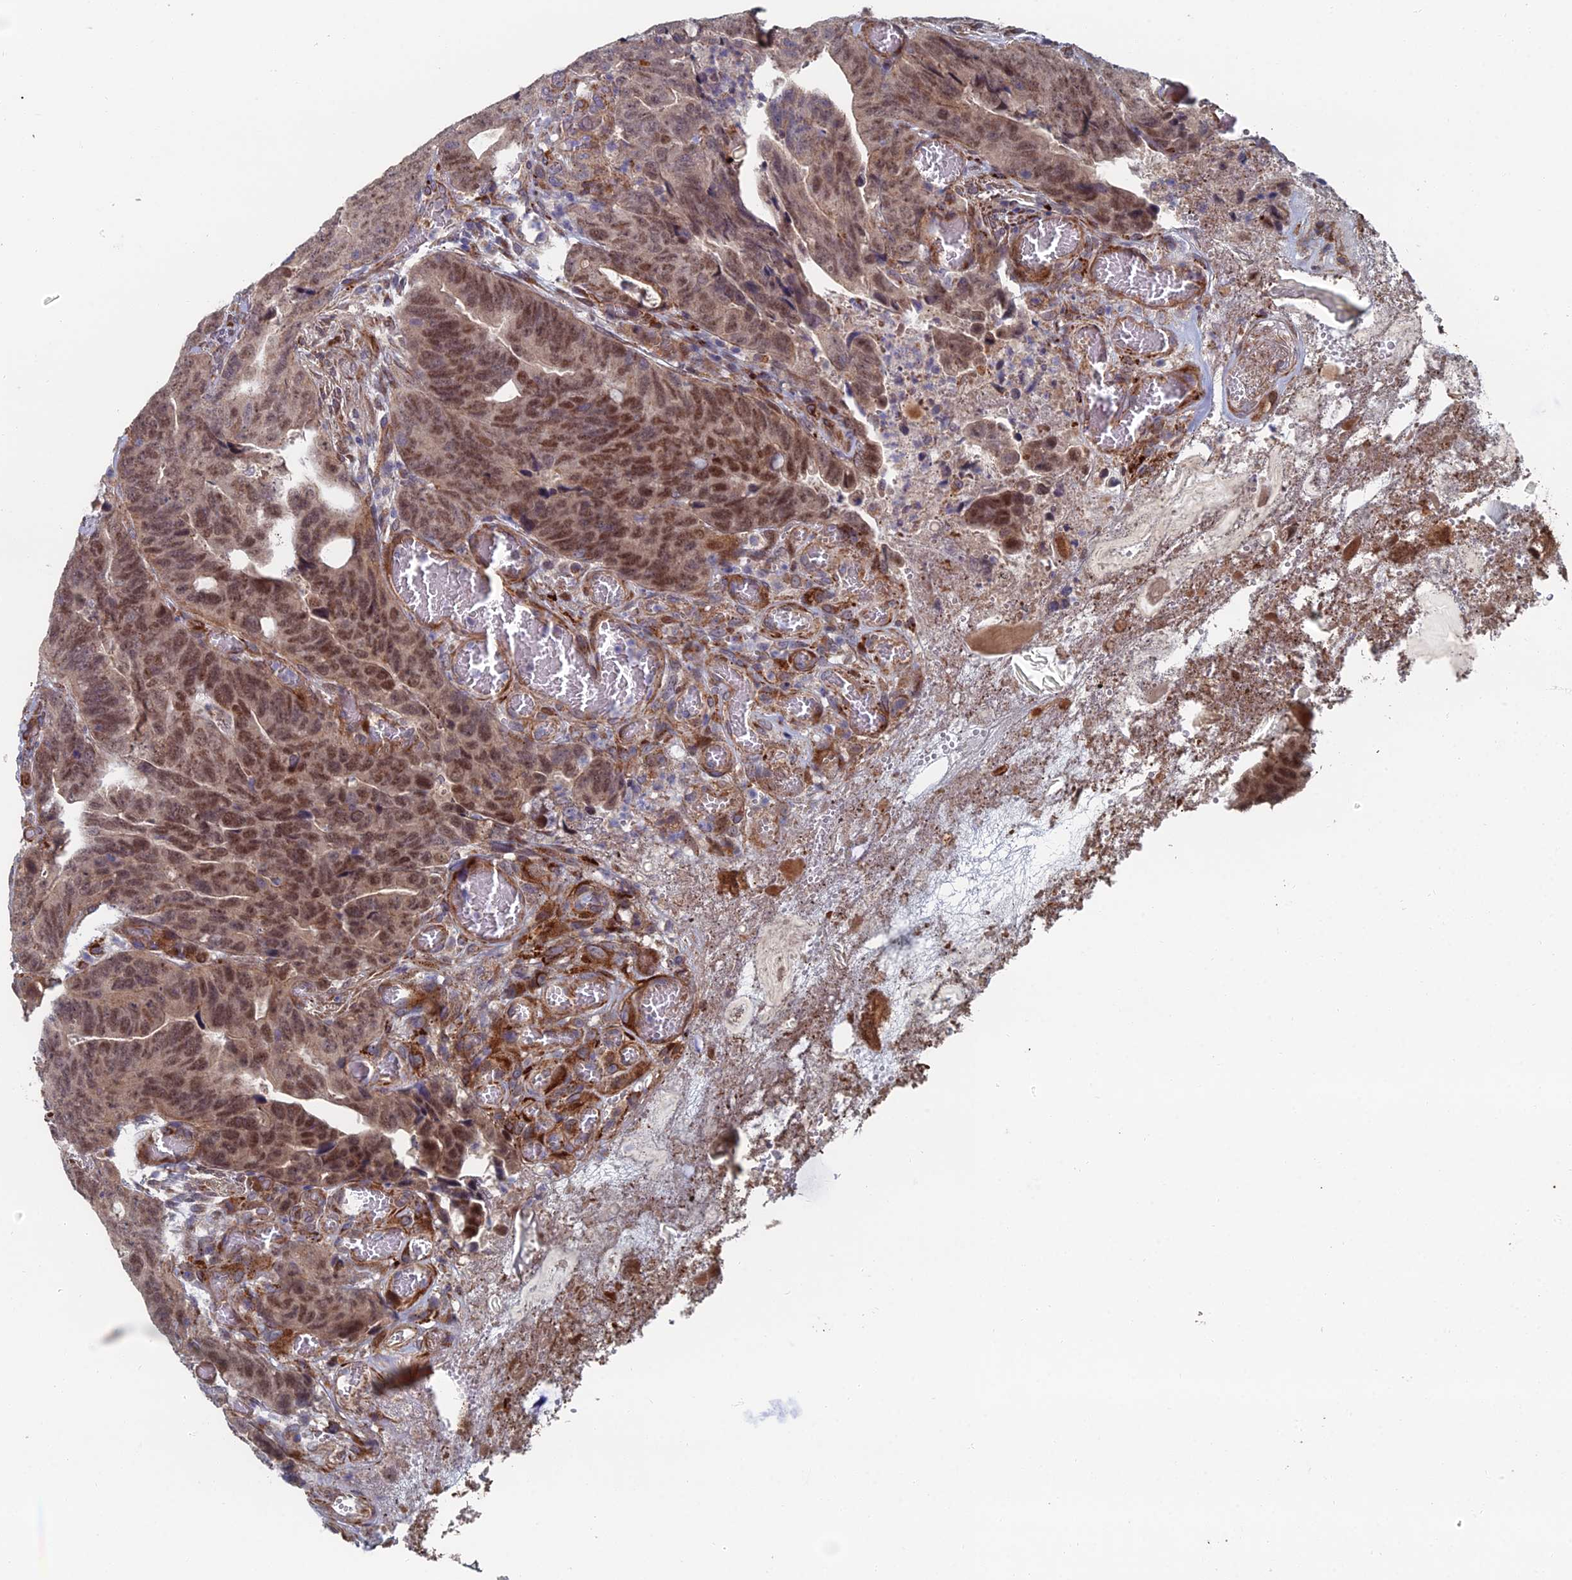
{"staining": {"intensity": "moderate", "quantity": ">75%", "location": "nuclear"}, "tissue": "colorectal cancer", "cell_type": "Tumor cells", "image_type": "cancer", "snomed": [{"axis": "morphology", "description": "Adenocarcinoma, NOS"}, {"axis": "topography", "description": "Colon"}], "caption": "Immunohistochemical staining of human colorectal cancer displays medium levels of moderate nuclear protein staining in approximately >75% of tumor cells. (DAB (3,3'-diaminobenzidine) = brown stain, brightfield microscopy at high magnification).", "gene": "GTF2IRD1", "patient": {"sex": "female", "age": 82}}